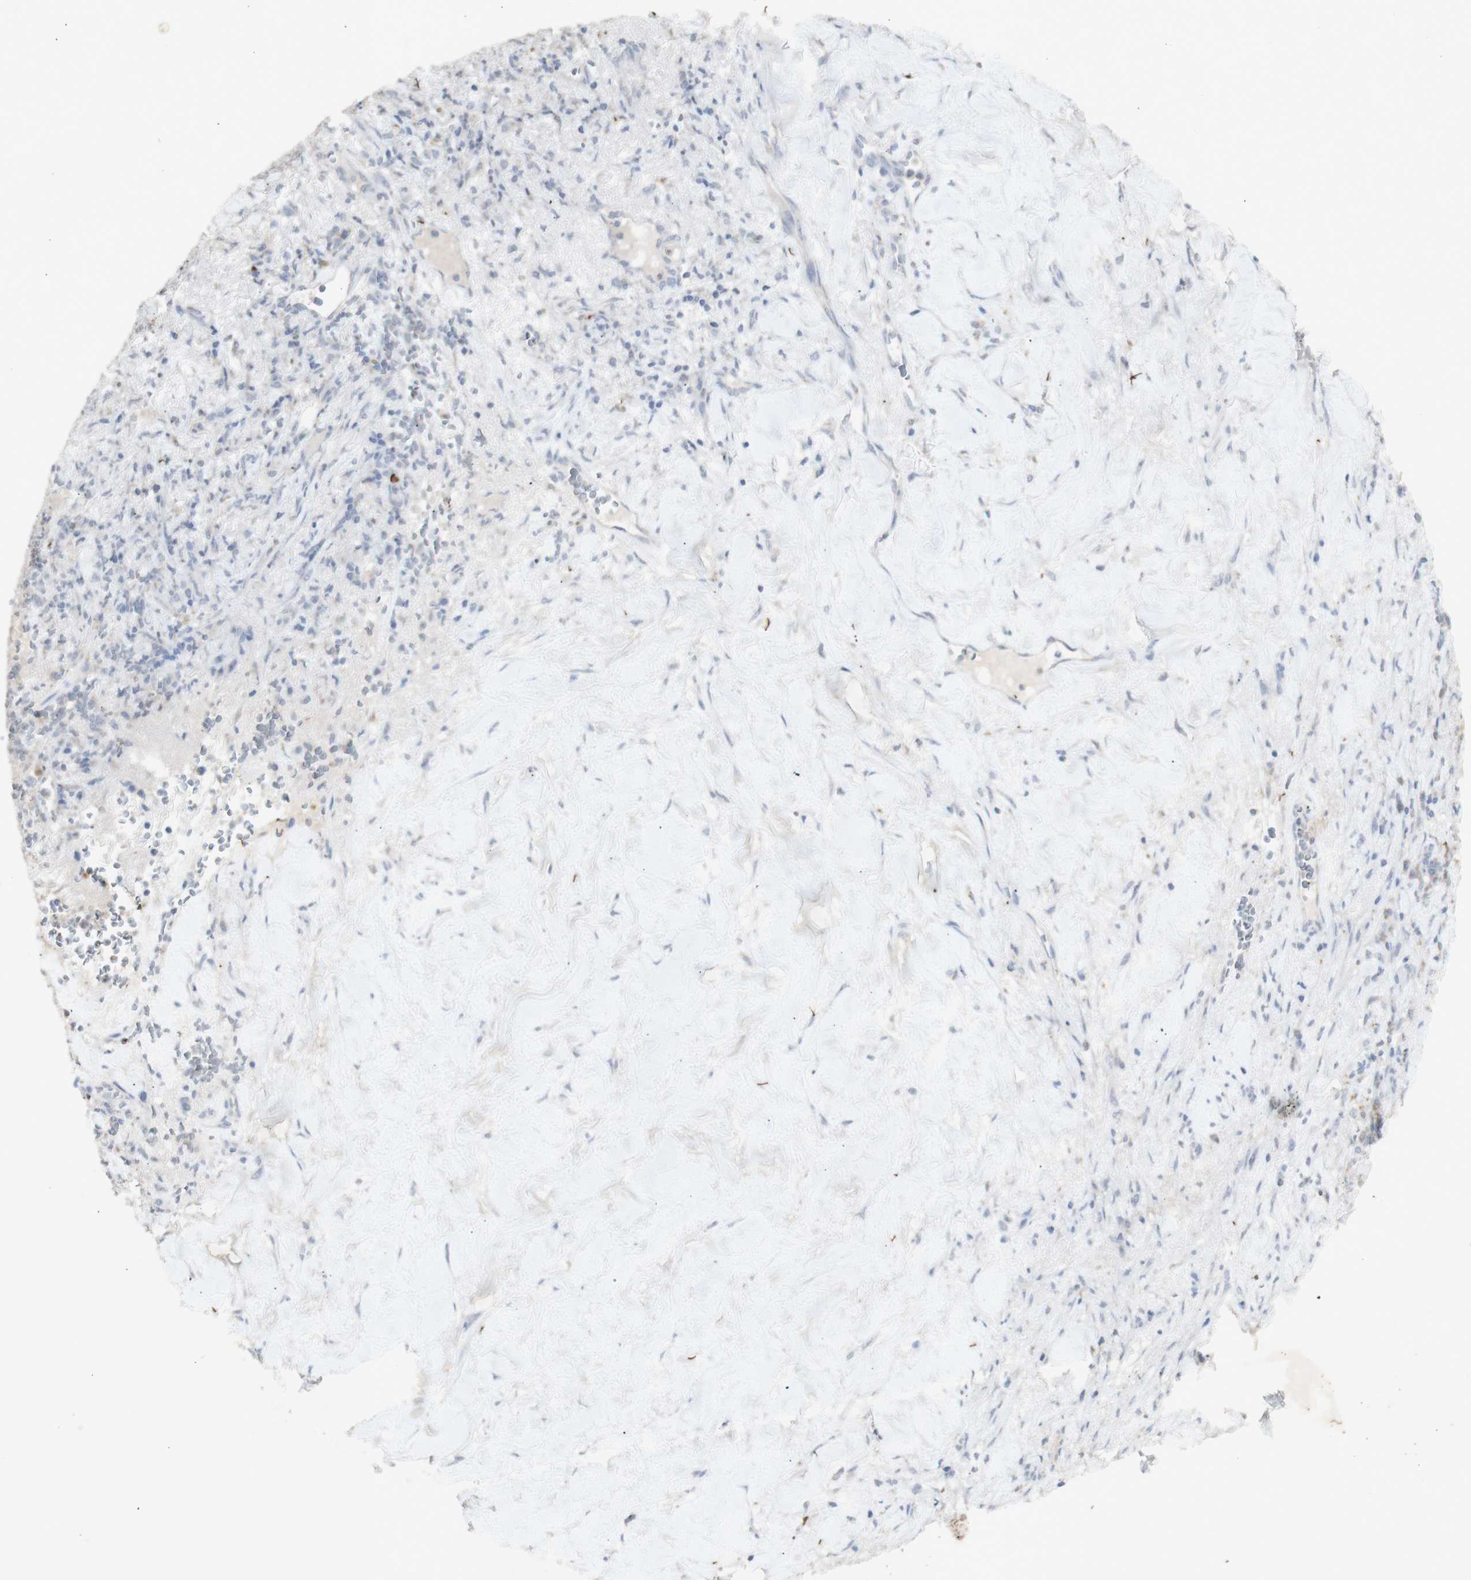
{"staining": {"intensity": "negative", "quantity": "none", "location": "none"}, "tissue": "liver cancer", "cell_type": "Tumor cells", "image_type": "cancer", "snomed": [{"axis": "morphology", "description": "Cholangiocarcinoma"}, {"axis": "topography", "description": "Liver"}], "caption": "Liver cancer was stained to show a protein in brown. There is no significant positivity in tumor cells.", "gene": "INS", "patient": {"sex": "female", "age": 67}}